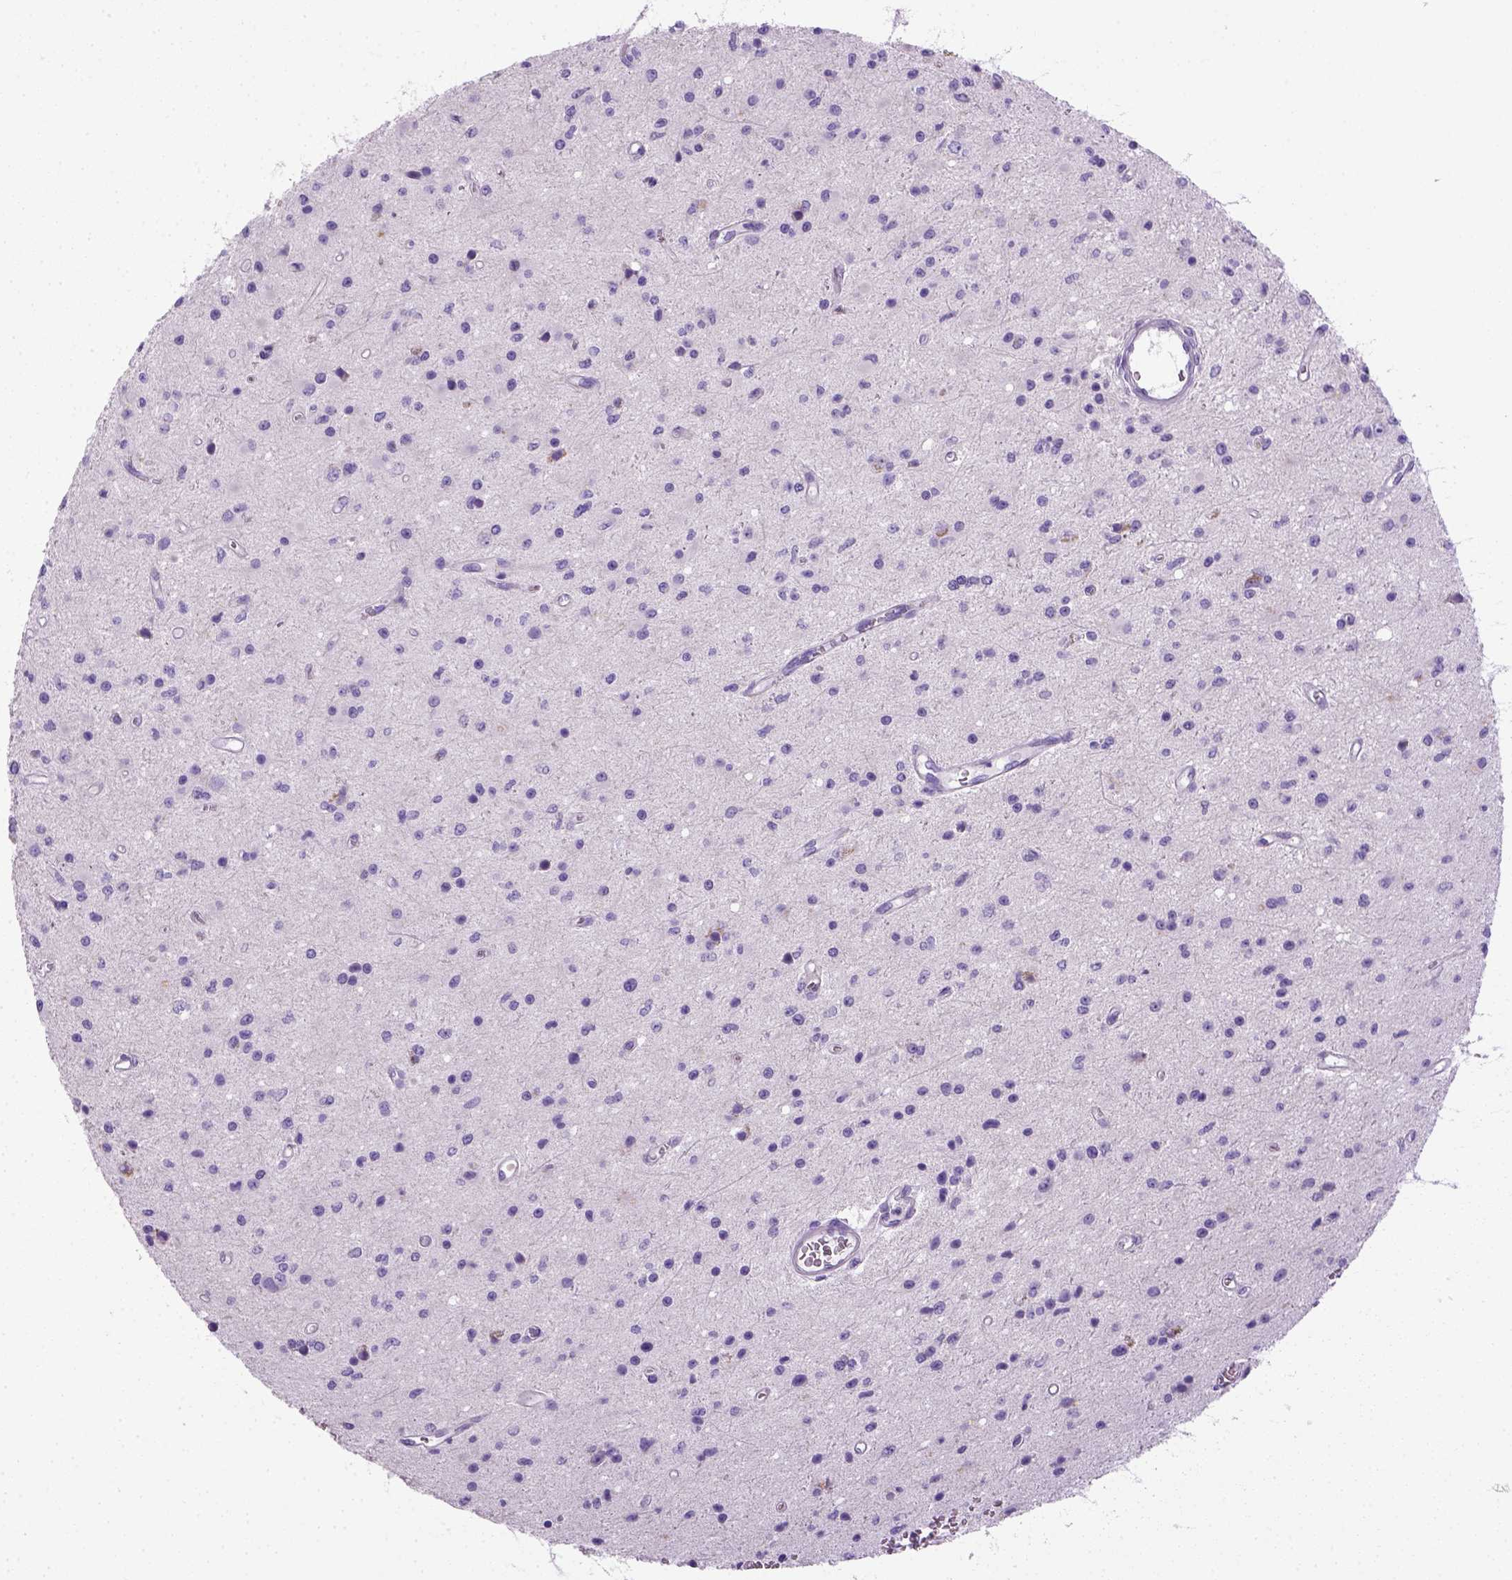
{"staining": {"intensity": "negative", "quantity": "none", "location": "none"}, "tissue": "glioma", "cell_type": "Tumor cells", "image_type": "cancer", "snomed": [{"axis": "morphology", "description": "Glioma, malignant, Low grade"}, {"axis": "topography", "description": "Brain"}], "caption": "An image of human malignant low-grade glioma is negative for staining in tumor cells. (DAB immunohistochemistry with hematoxylin counter stain).", "gene": "KRT71", "patient": {"sex": "female", "age": 45}}